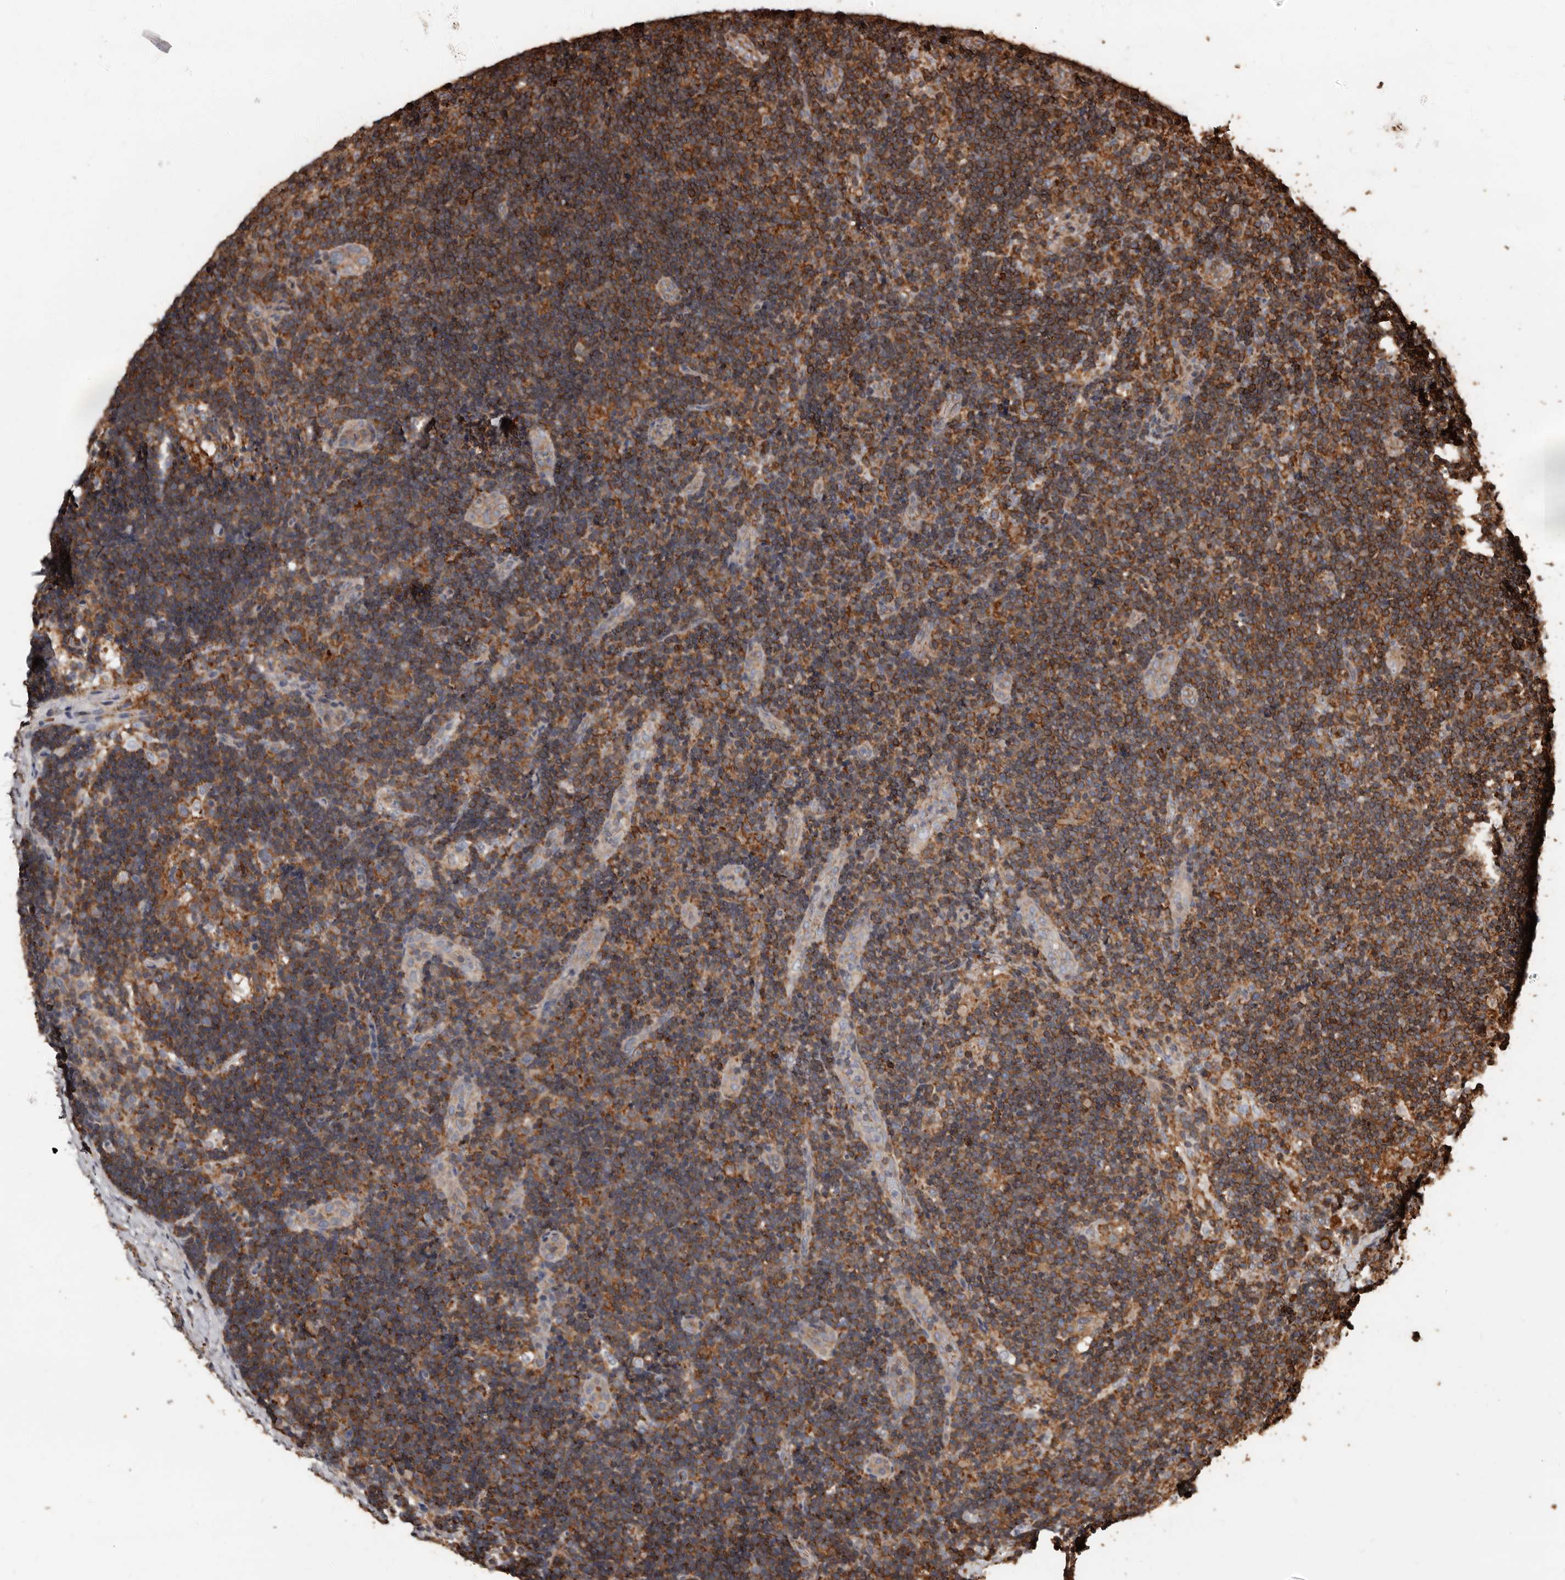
{"staining": {"intensity": "moderate", "quantity": ">75%", "location": "cytoplasmic/membranous"}, "tissue": "lymph node", "cell_type": "Germinal center cells", "image_type": "normal", "snomed": [{"axis": "morphology", "description": "Normal tissue, NOS"}, {"axis": "topography", "description": "Lymph node"}], "caption": "A brown stain labels moderate cytoplasmic/membranous staining of a protein in germinal center cells of unremarkable lymph node. Ihc stains the protein of interest in brown and the nuclei are stained blue.", "gene": "GSK3A", "patient": {"sex": "female", "age": 22}}